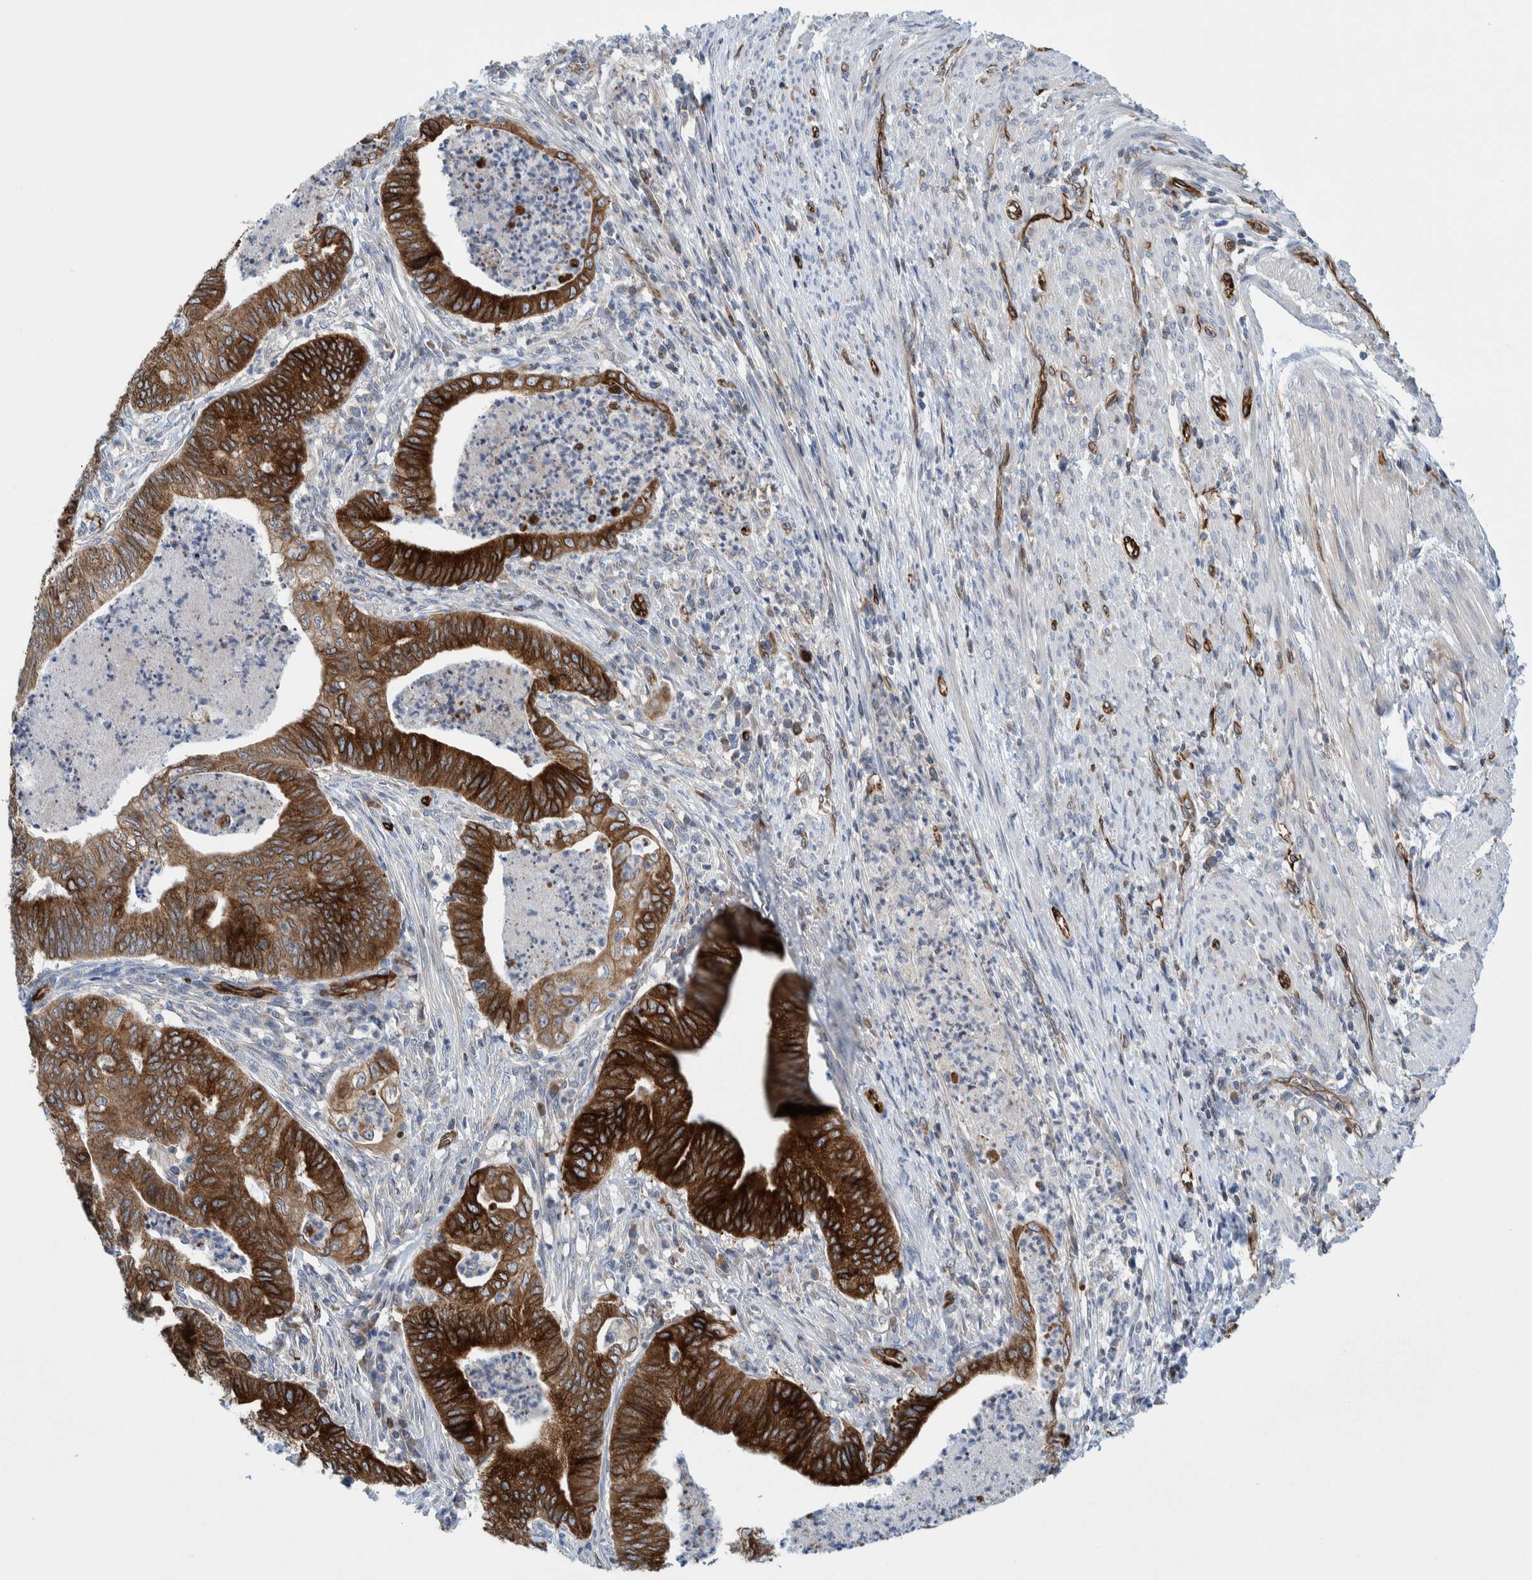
{"staining": {"intensity": "strong", "quantity": ">75%", "location": "cytoplasmic/membranous"}, "tissue": "endometrial cancer", "cell_type": "Tumor cells", "image_type": "cancer", "snomed": [{"axis": "morphology", "description": "Polyp, NOS"}, {"axis": "morphology", "description": "Adenocarcinoma, NOS"}, {"axis": "morphology", "description": "Adenoma, NOS"}, {"axis": "topography", "description": "Endometrium"}], "caption": "An immunohistochemistry (IHC) histopathology image of neoplastic tissue is shown. Protein staining in brown labels strong cytoplasmic/membranous positivity in endometrial cancer (adenocarcinoma) within tumor cells.", "gene": "THEM6", "patient": {"sex": "female", "age": 79}}